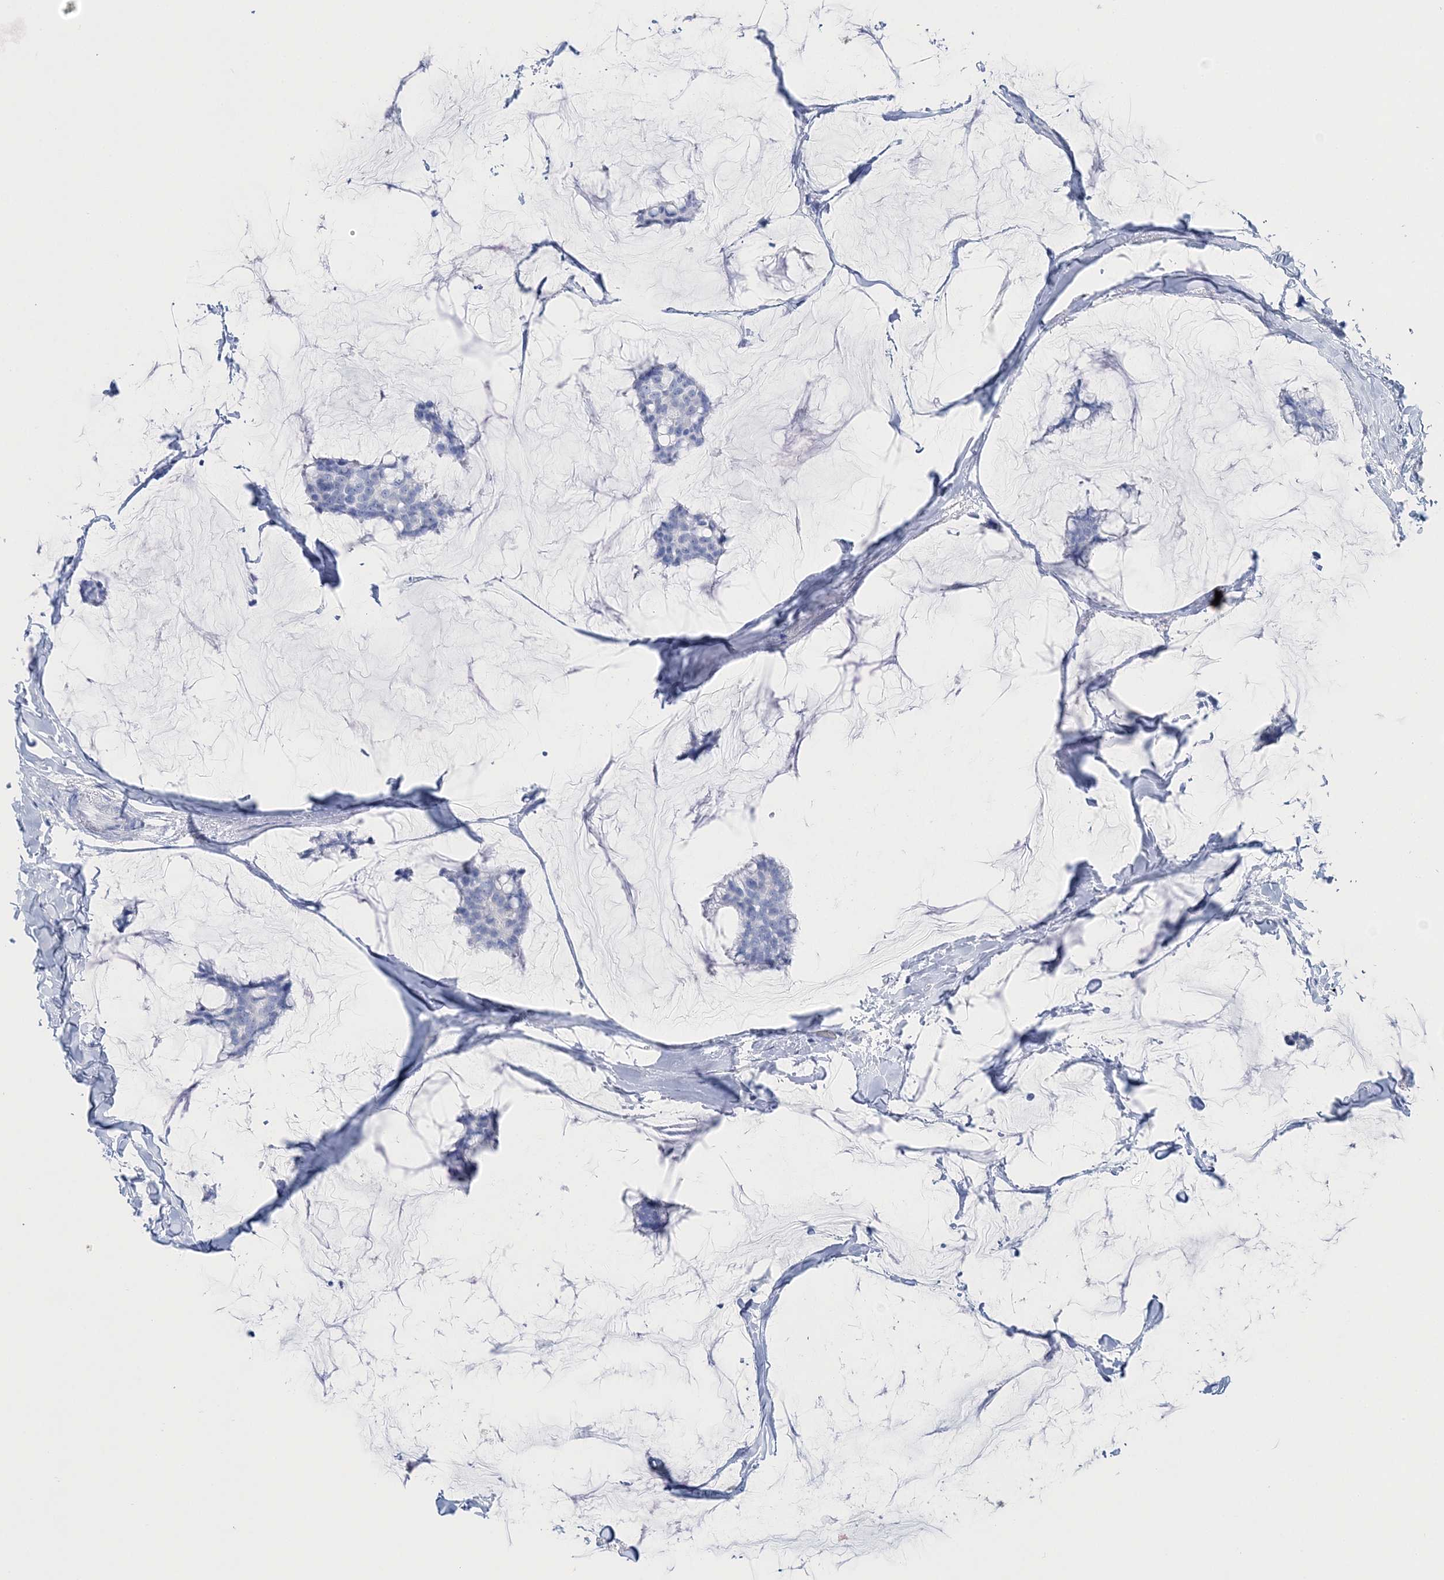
{"staining": {"intensity": "negative", "quantity": "none", "location": "none"}, "tissue": "breast cancer", "cell_type": "Tumor cells", "image_type": "cancer", "snomed": [{"axis": "morphology", "description": "Duct carcinoma"}, {"axis": "topography", "description": "Breast"}], "caption": "This is an IHC photomicrograph of human breast invasive ductal carcinoma. There is no staining in tumor cells.", "gene": "TSPYL6", "patient": {"sex": "female", "age": 93}}